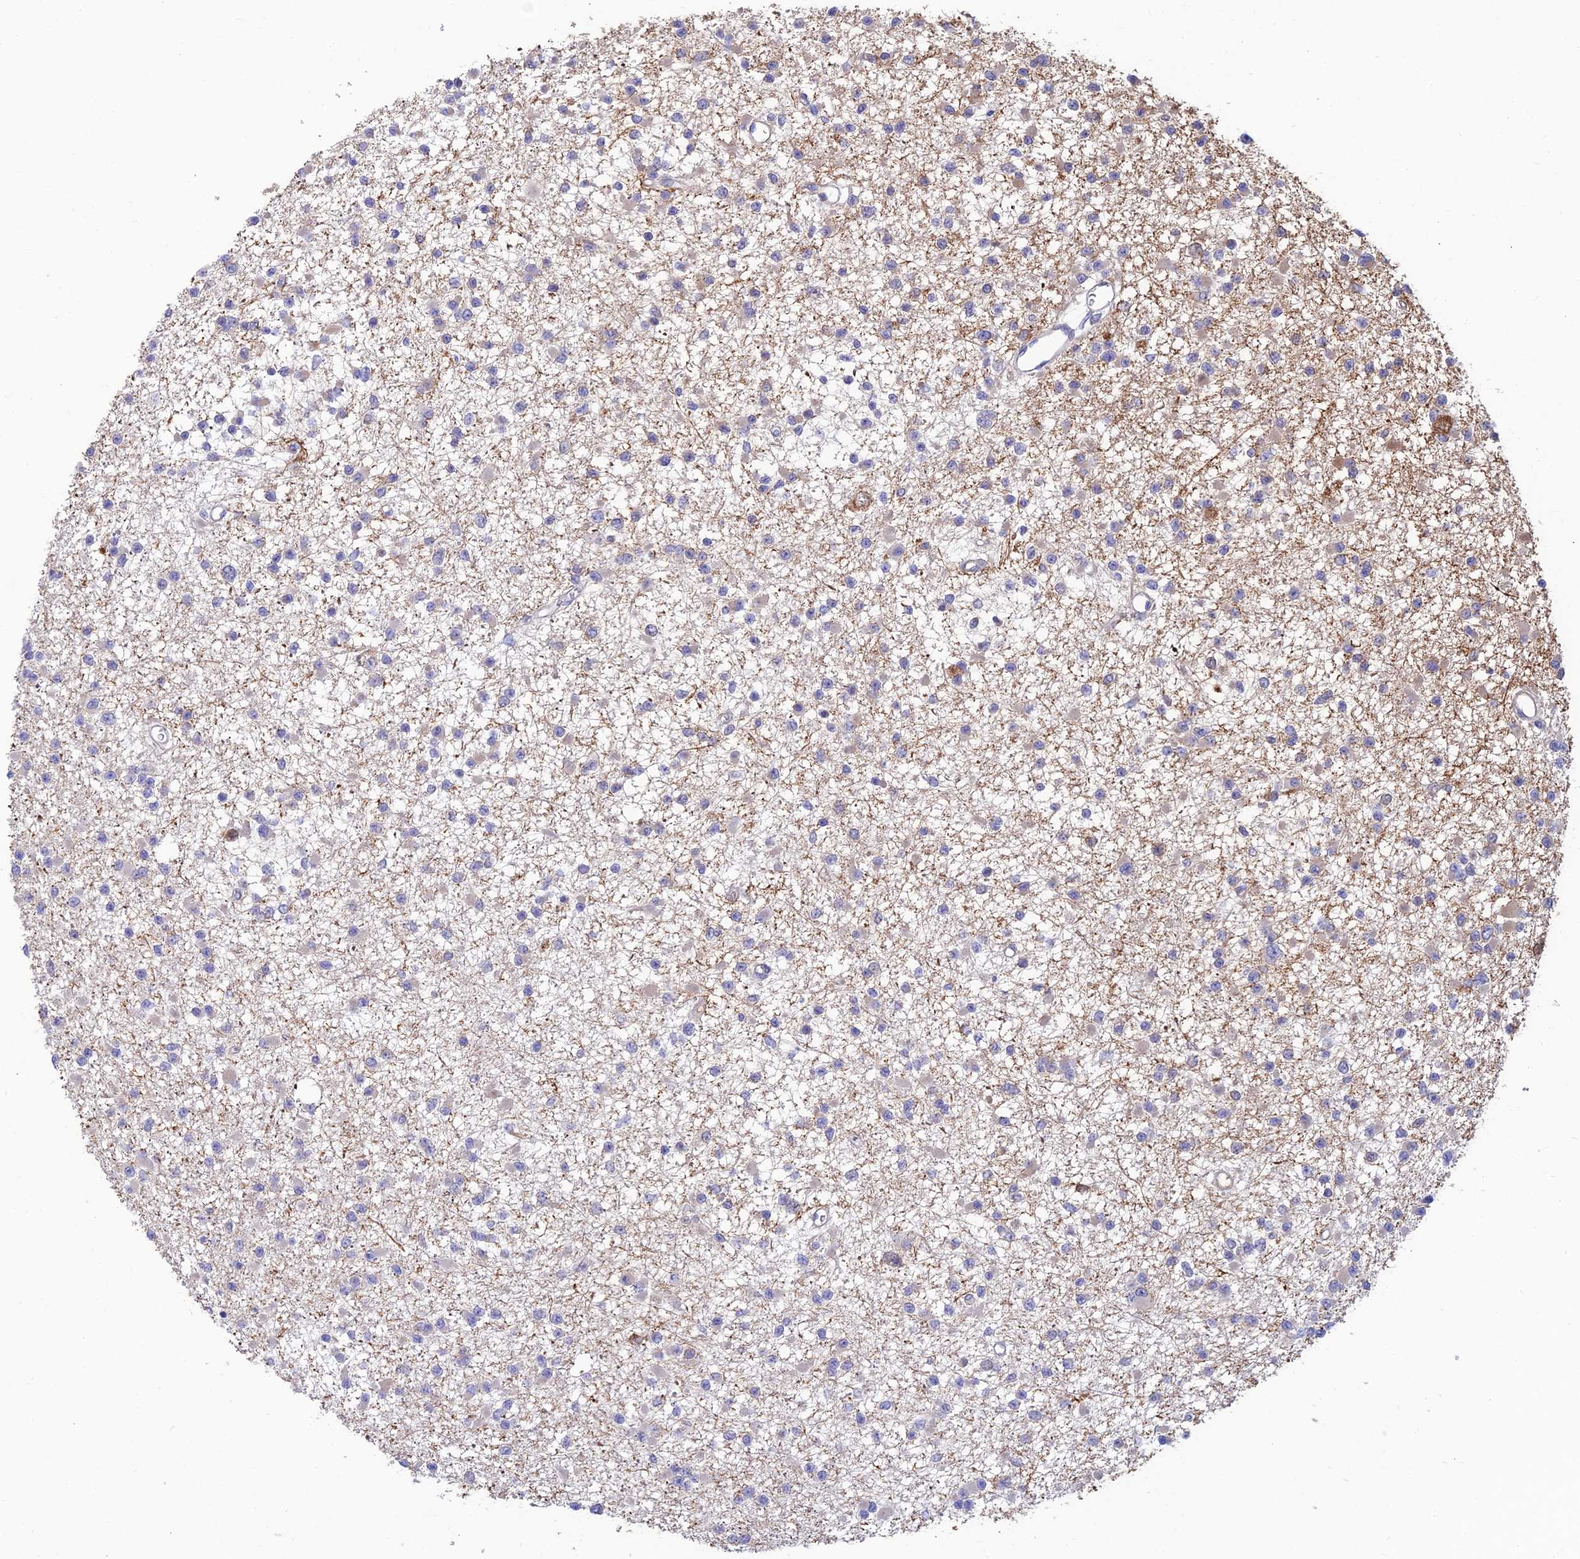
{"staining": {"intensity": "negative", "quantity": "none", "location": "none"}, "tissue": "glioma", "cell_type": "Tumor cells", "image_type": "cancer", "snomed": [{"axis": "morphology", "description": "Glioma, malignant, Low grade"}, {"axis": "topography", "description": "Brain"}], "caption": "IHC micrograph of neoplastic tissue: human malignant glioma (low-grade) stained with DAB (3,3'-diaminobenzidine) demonstrates no significant protein expression in tumor cells. (Stains: DAB (3,3'-diaminobenzidine) immunohistochemistry (IHC) with hematoxylin counter stain, Microscopy: brightfield microscopy at high magnification).", "gene": "XPO7", "patient": {"sex": "female", "age": 22}}